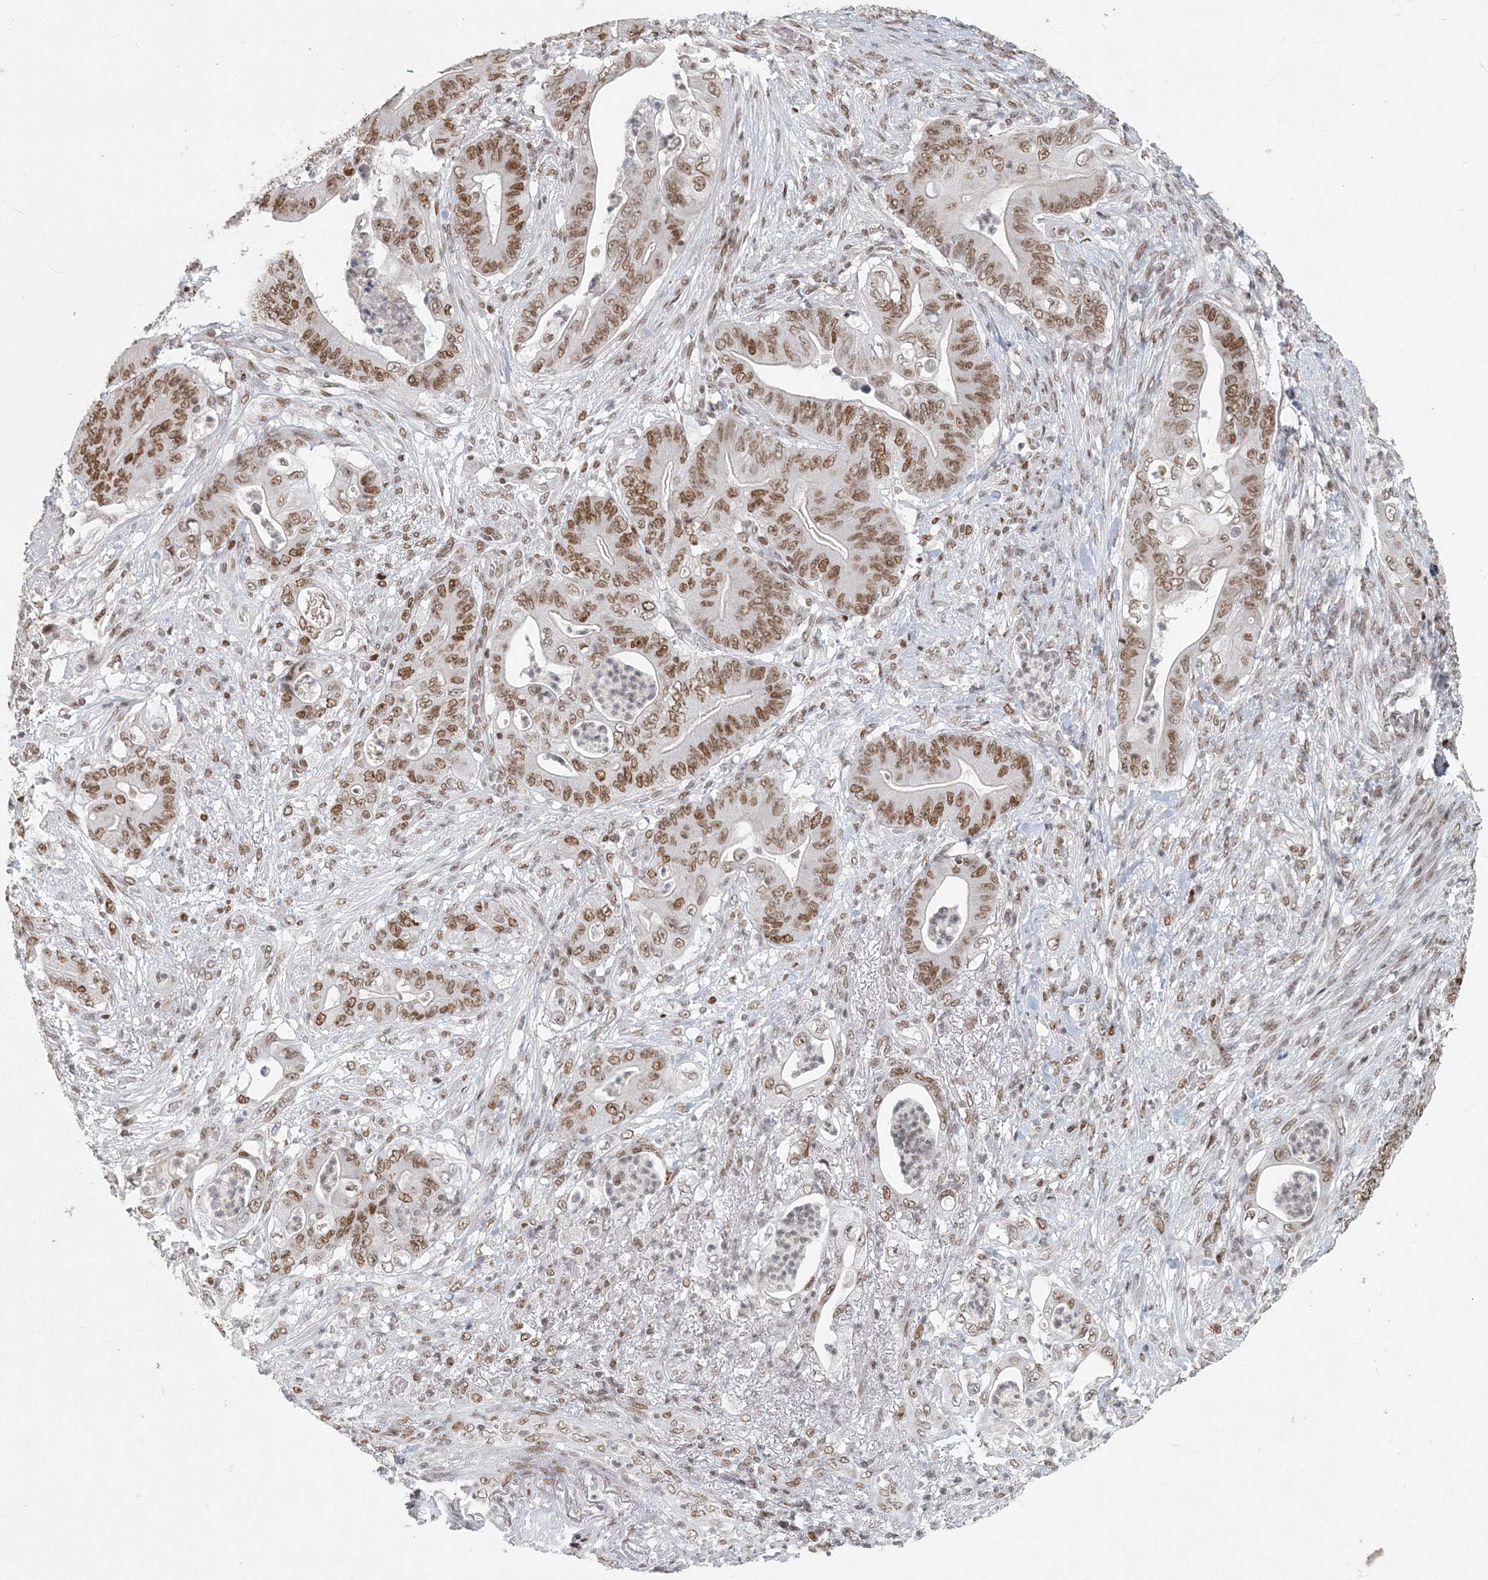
{"staining": {"intensity": "moderate", "quantity": ">75%", "location": "nuclear"}, "tissue": "stomach cancer", "cell_type": "Tumor cells", "image_type": "cancer", "snomed": [{"axis": "morphology", "description": "Adenocarcinoma, NOS"}, {"axis": "topography", "description": "Stomach"}], "caption": "Protein expression analysis of human stomach adenocarcinoma reveals moderate nuclear positivity in about >75% of tumor cells.", "gene": "BAZ1B", "patient": {"sex": "female", "age": 73}}